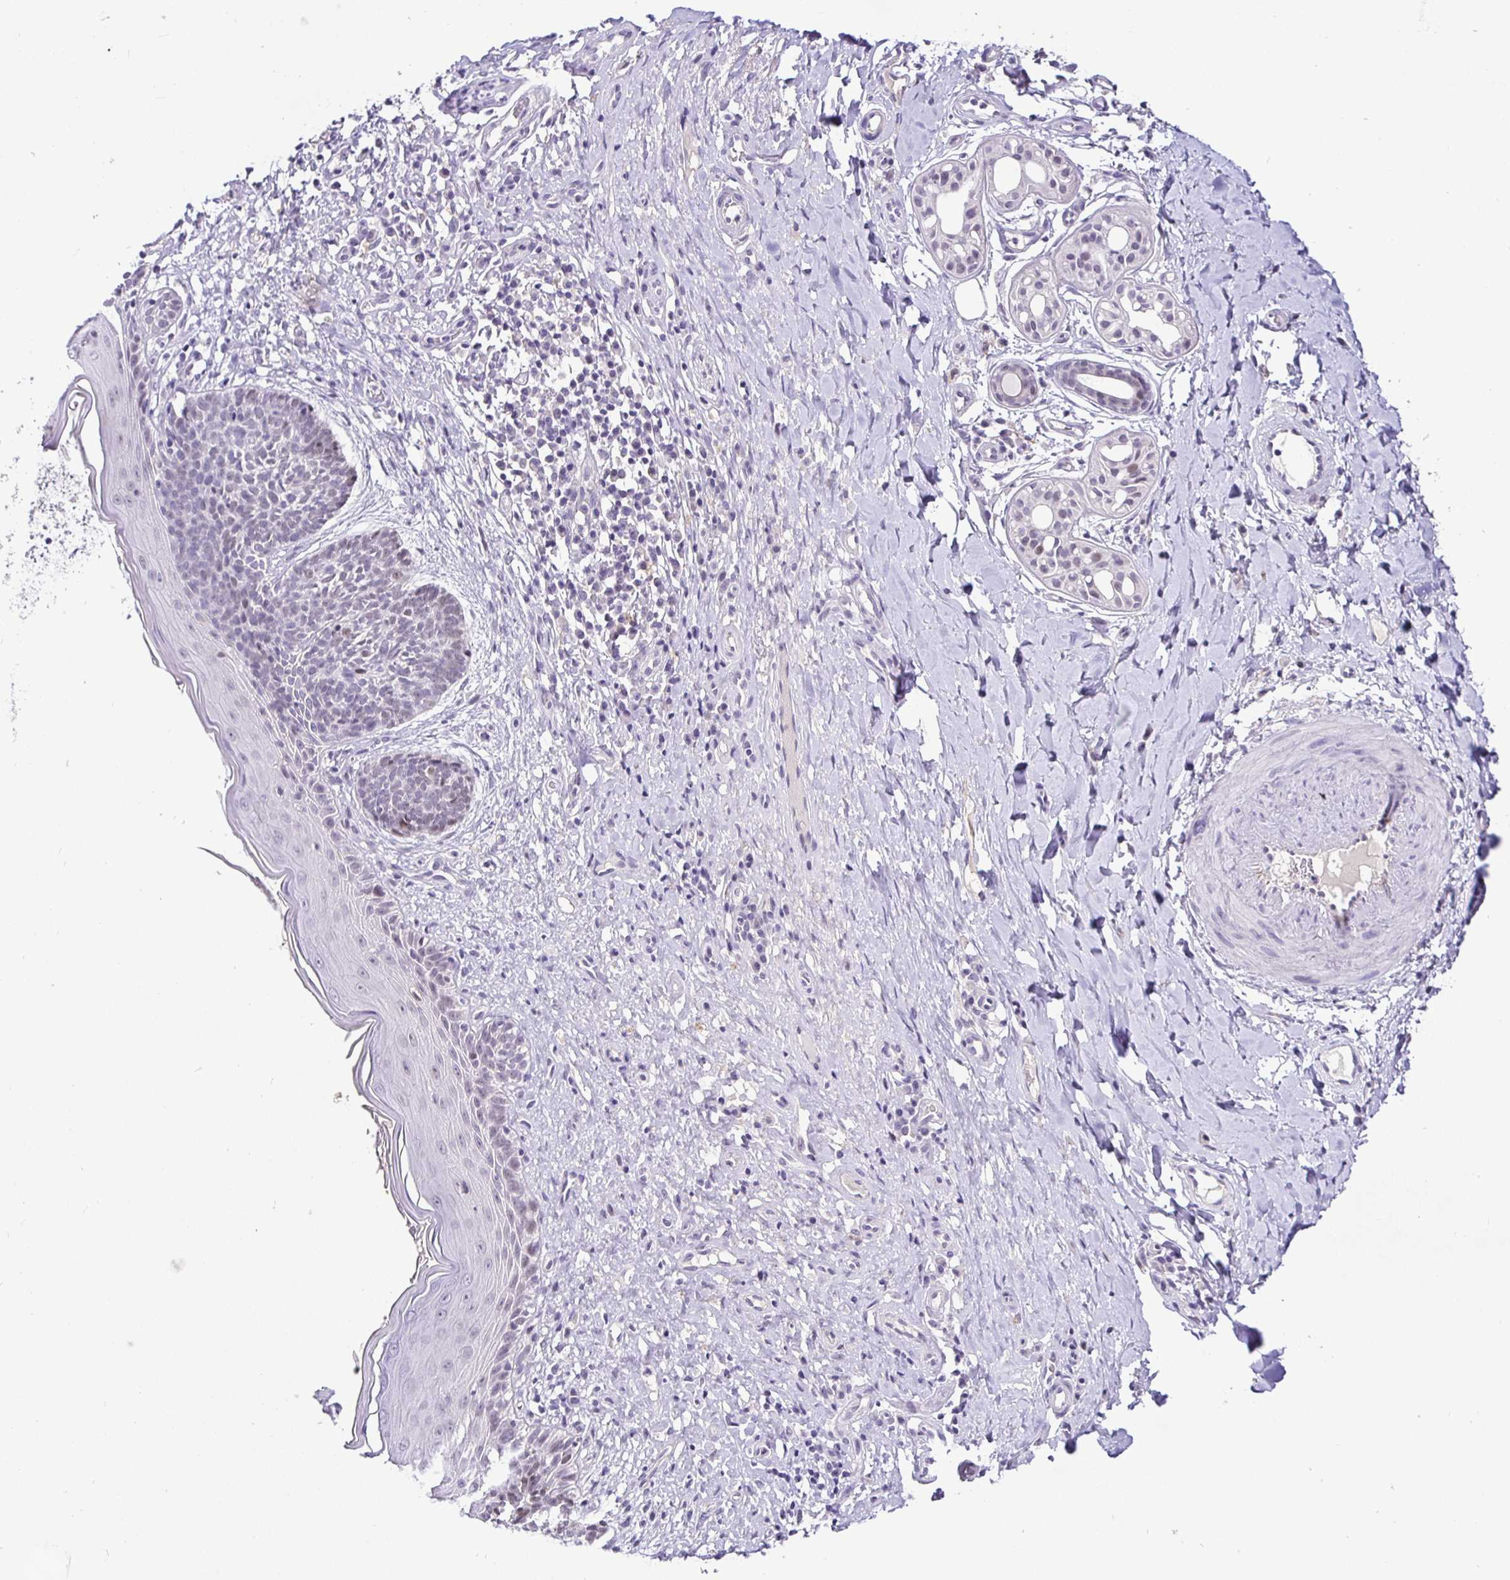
{"staining": {"intensity": "negative", "quantity": "none", "location": "none"}, "tissue": "skin cancer", "cell_type": "Tumor cells", "image_type": "cancer", "snomed": [{"axis": "morphology", "description": "Basal cell carcinoma"}, {"axis": "topography", "description": "Skin"}], "caption": "Tumor cells show no significant protein positivity in basal cell carcinoma (skin).", "gene": "NUP188", "patient": {"sex": "male", "age": 89}}